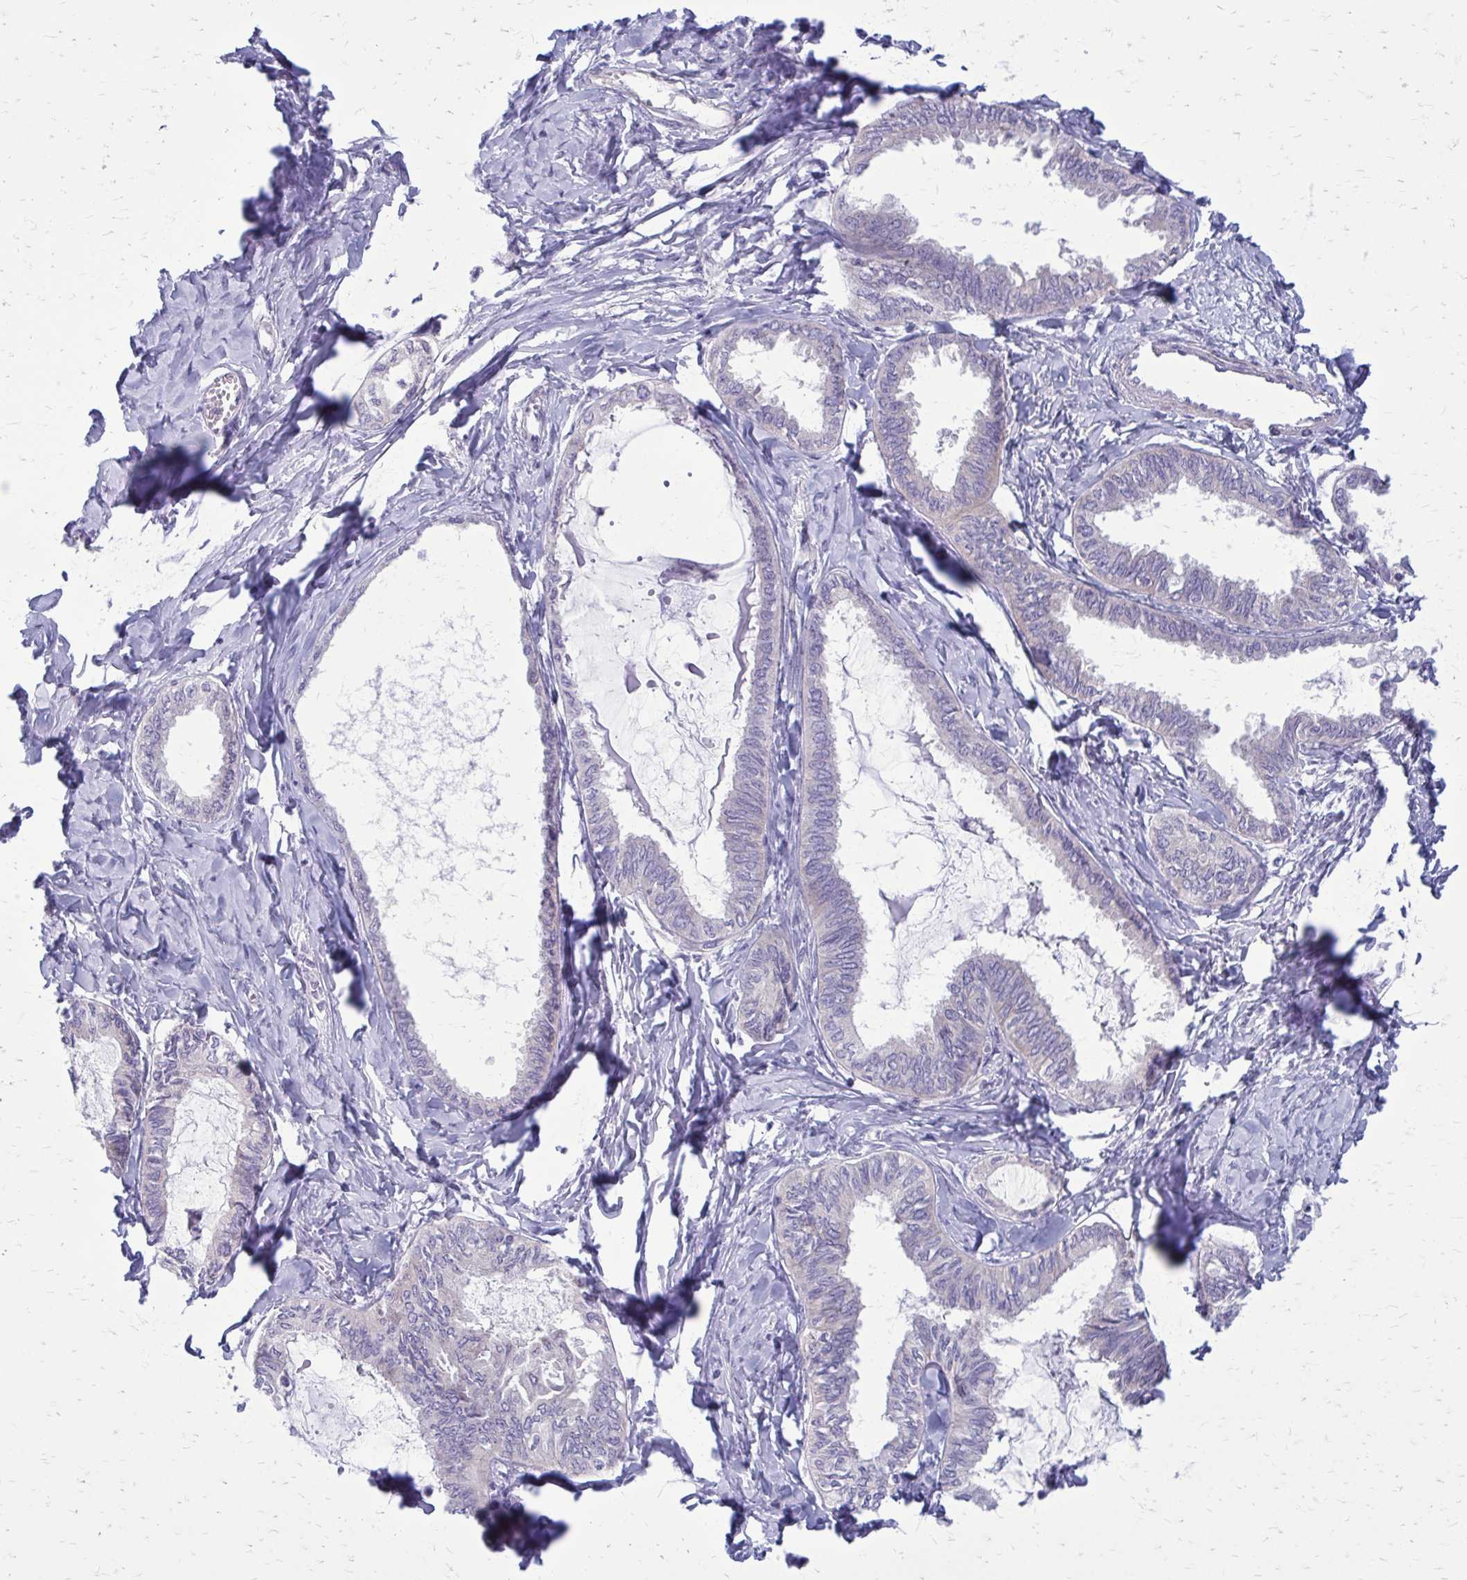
{"staining": {"intensity": "negative", "quantity": "none", "location": "none"}, "tissue": "ovarian cancer", "cell_type": "Tumor cells", "image_type": "cancer", "snomed": [{"axis": "morphology", "description": "Carcinoma, endometroid"}, {"axis": "topography", "description": "Ovary"}], "caption": "High magnification brightfield microscopy of endometroid carcinoma (ovarian) stained with DAB (brown) and counterstained with hematoxylin (blue): tumor cells show no significant positivity.", "gene": "GIGYF2", "patient": {"sex": "female", "age": 70}}